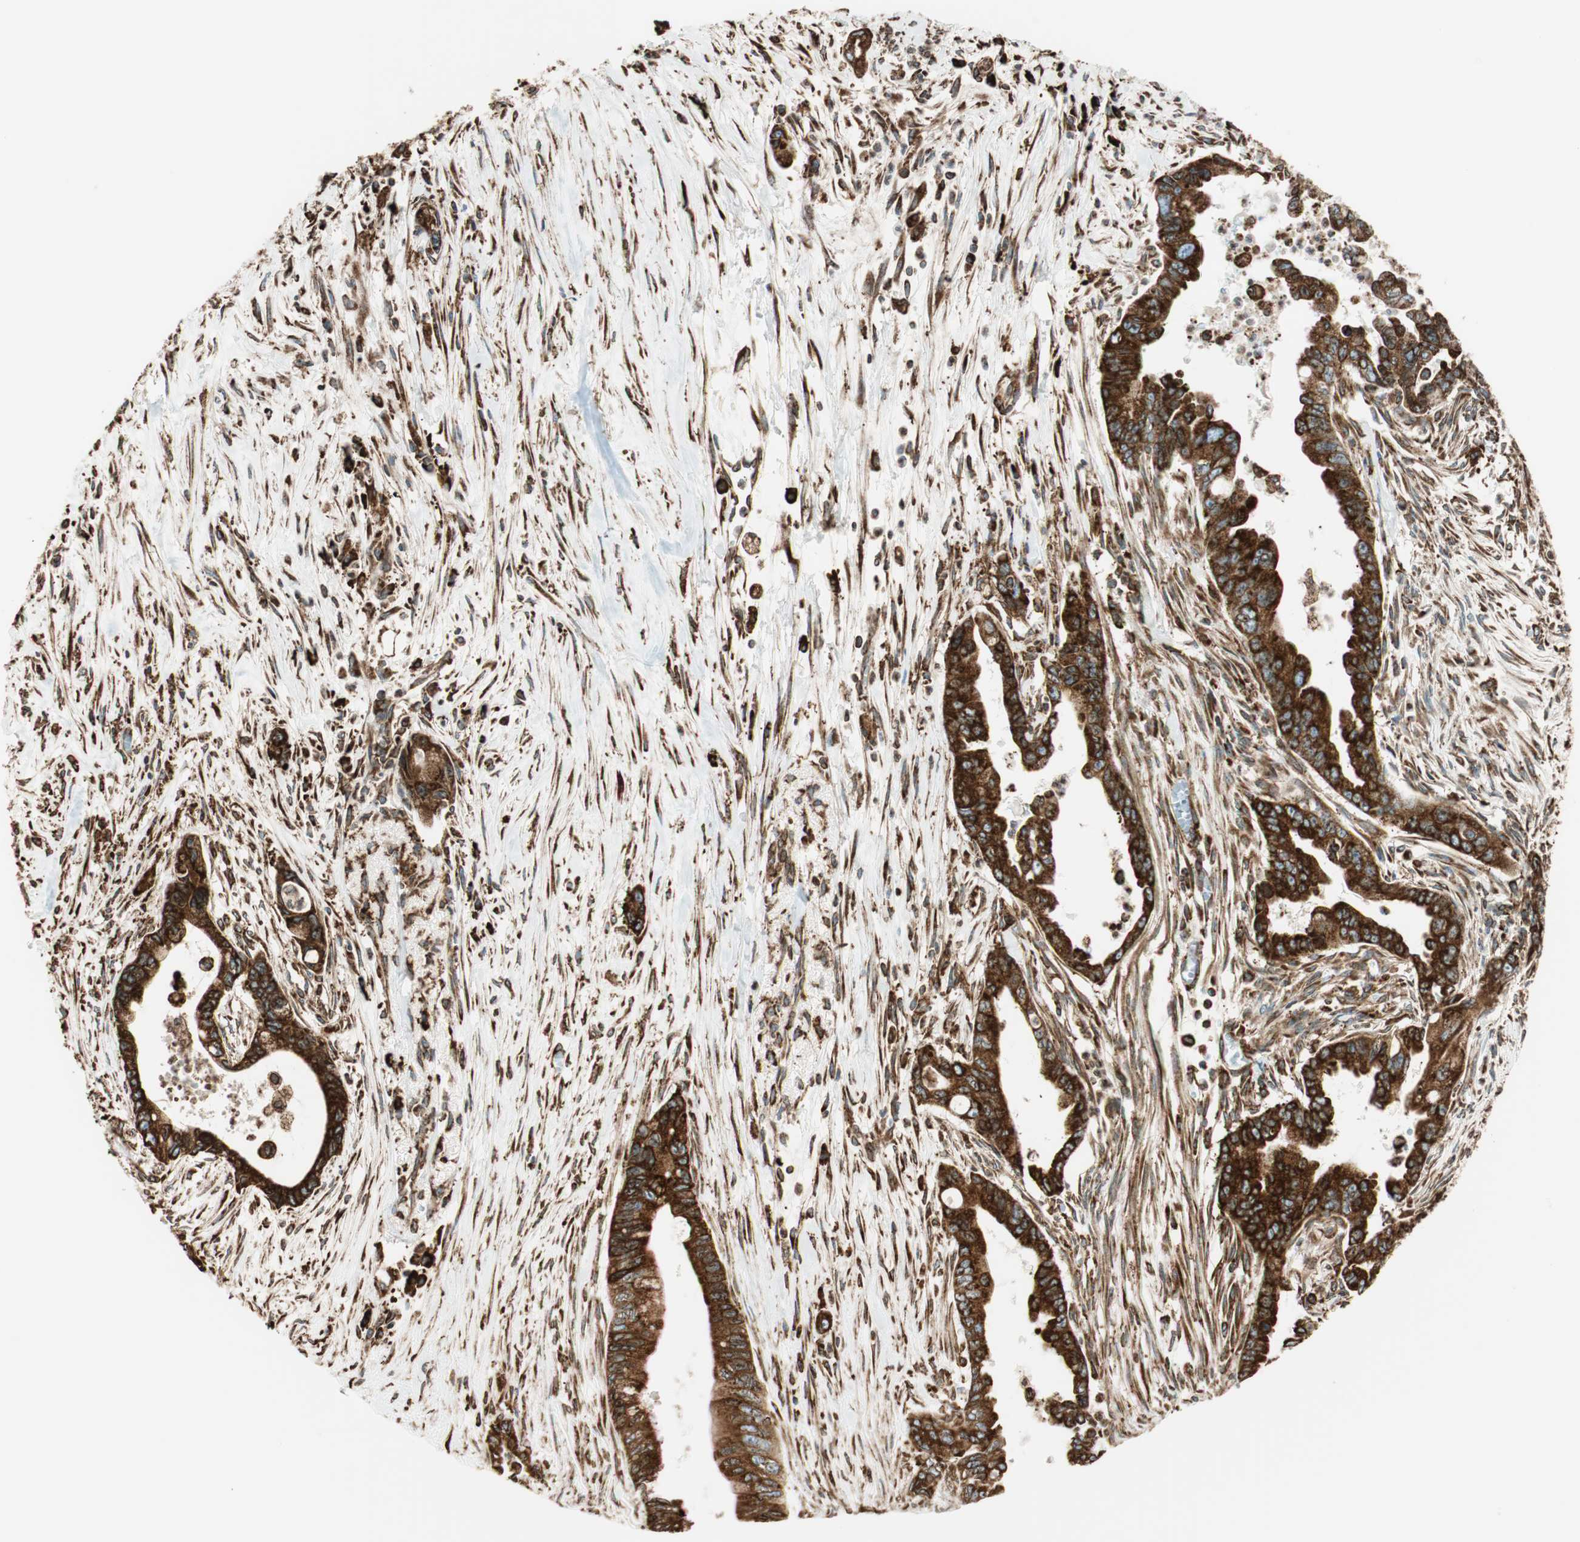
{"staining": {"intensity": "strong", "quantity": ">75%", "location": "cytoplasmic/membranous"}, "tissue": "pancreatic cancer", "cell_type": "Tumor cells", "image_type": "cancer", "snomed": [{"axis": "morphology", "description": "Adenocarcinoma, NOS"}, {"axis": "topography", "description": "Pancreas"}], "caption": "The immunohistochemical stain shows strong cytoplasmic/membranous expression in tumor cells of pancreatic cancer (adenocarcinoma) tissue.", "gene": "PRKCSH", "patient": {"sex": "male", "age": 70}}